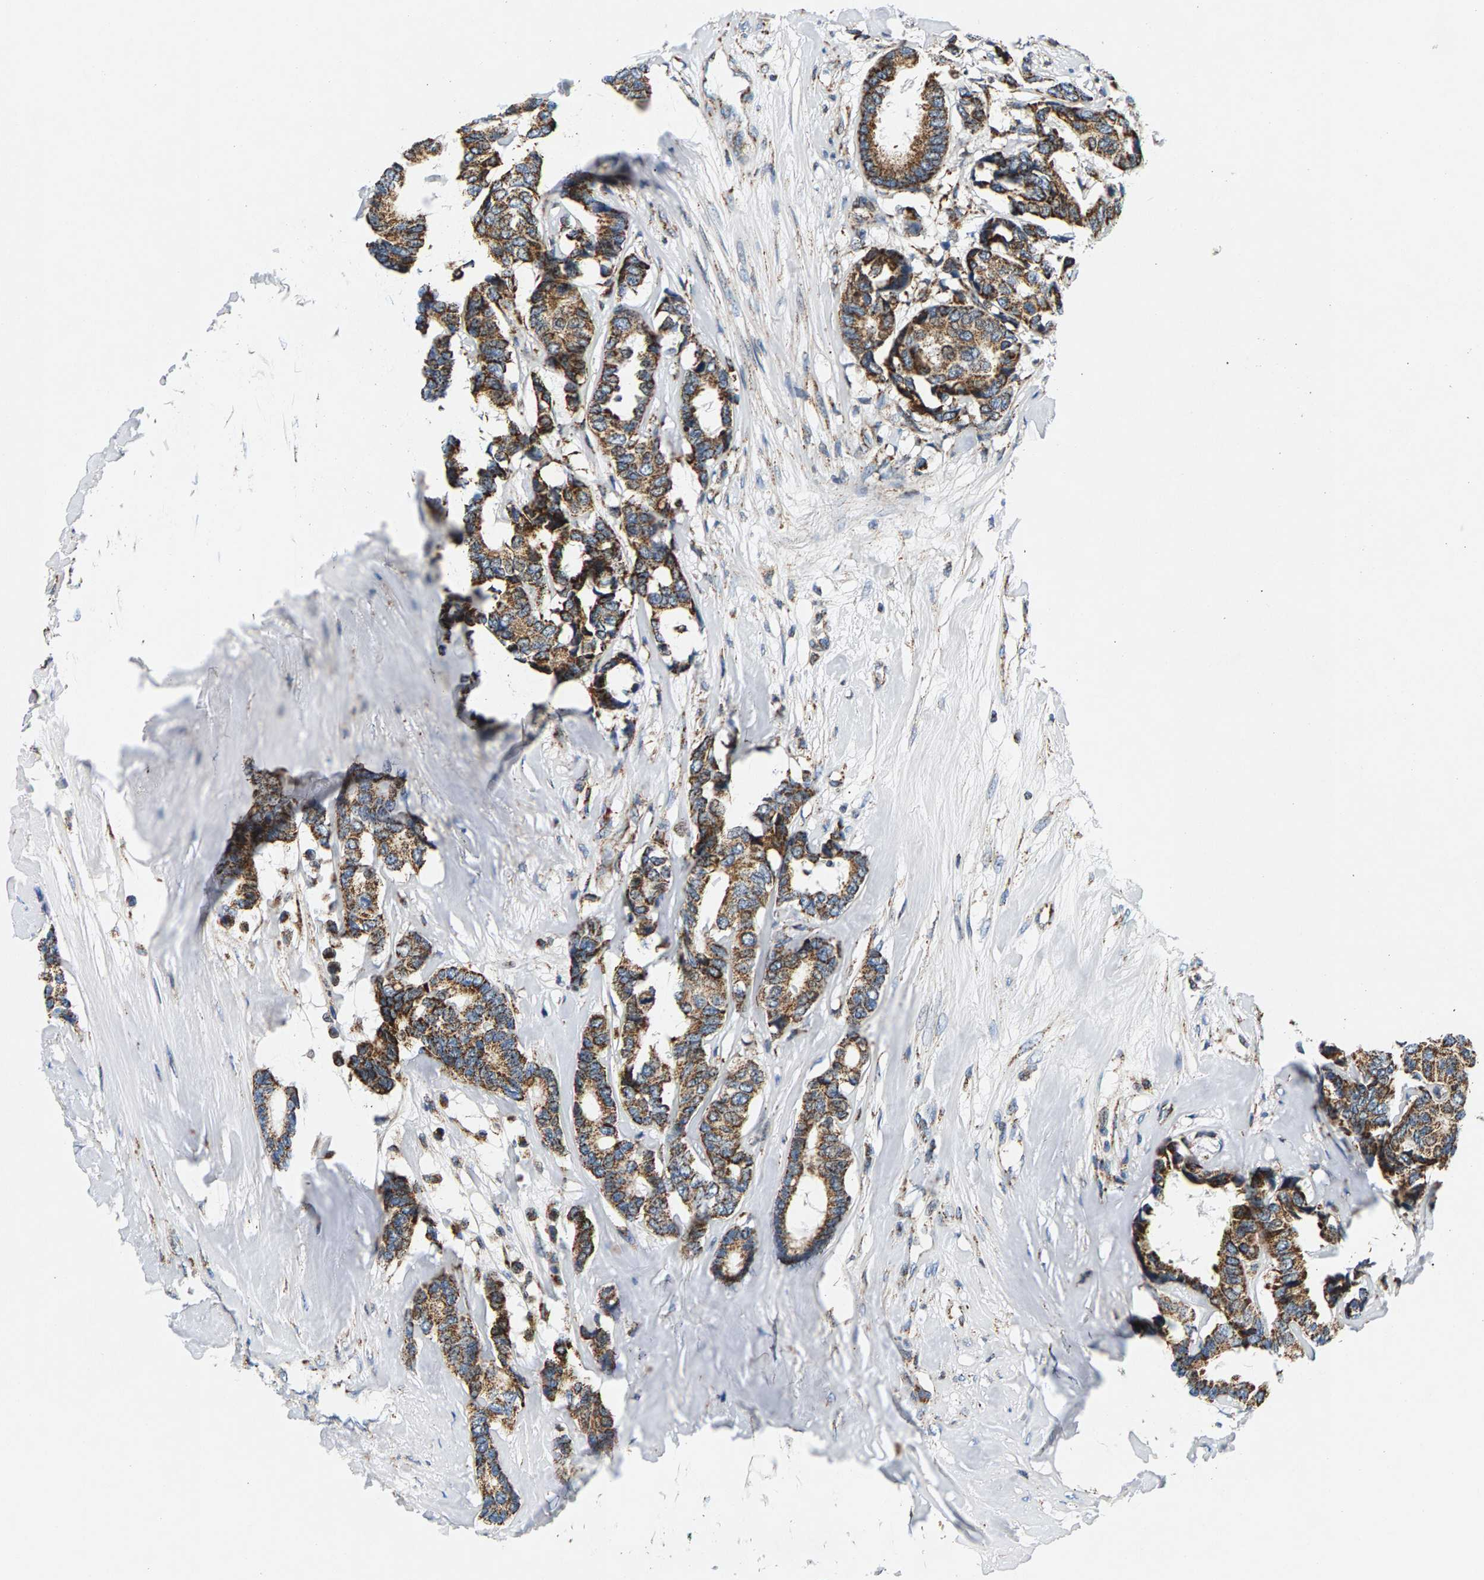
{"staining": {"intensity": "moderate", "quantity": ">75%", "location": "cytoplasmic/membranous"}, "tissue": "breast cancer", "cell_type": "Tumor cells", "image_type": "cancer", "snomed": [{"axis": "morphology", "description": "Duct carcinoma"}, {"axis": "topography", "description": "Breast"}], "caption": "Protein expression analysis of invasive ductal carcinoma (breast) exhibits moderate cytoplasmic/membranous expression in about >75% of tumor cells.", "gene": "PDE1A", "patient": {"sex": "female", "age": 87}}